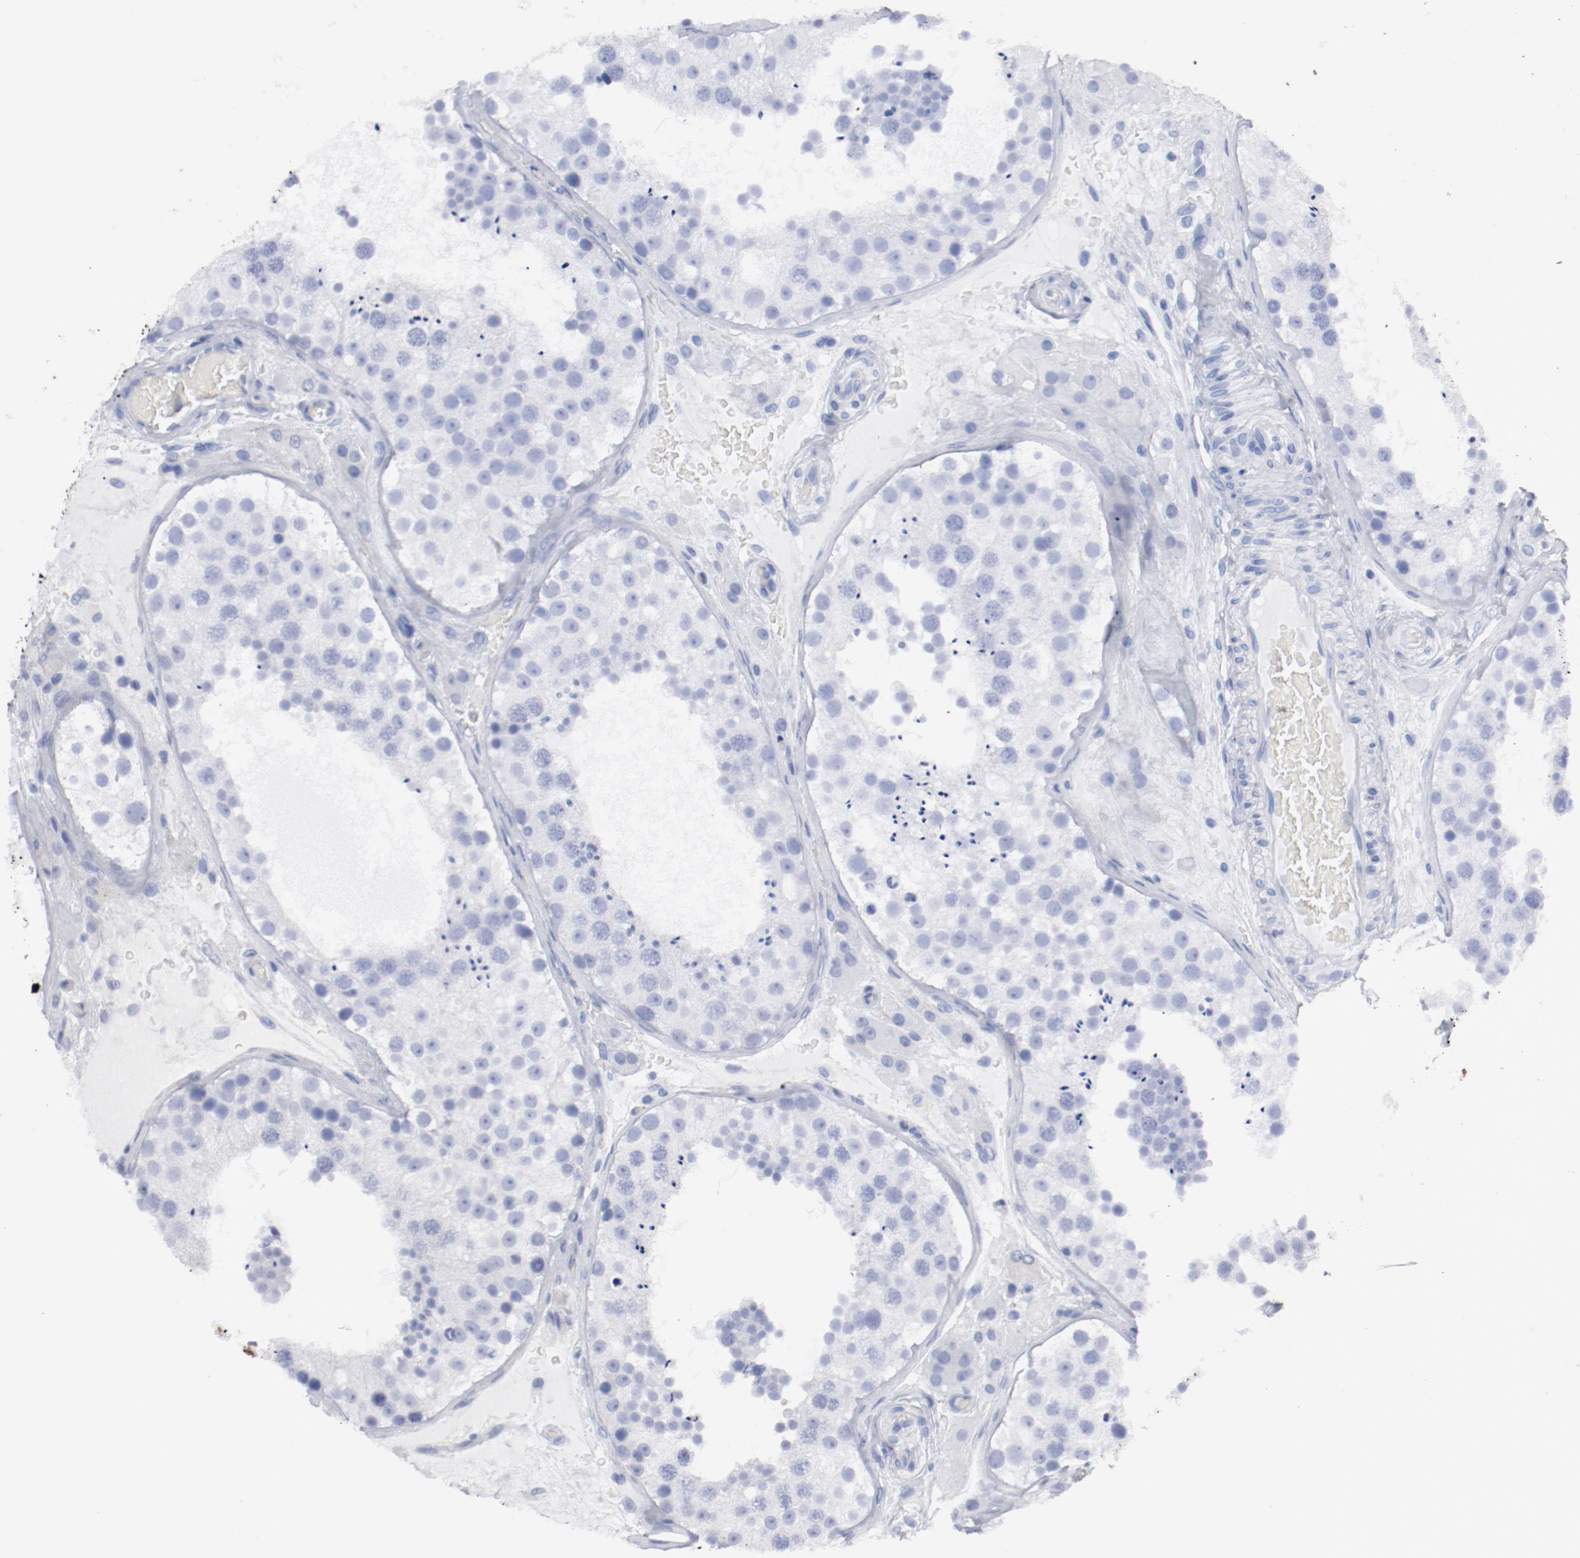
{"staining": {"intensity": "weak", "quantity": "25%-75%", "location": "cytoplasmic/membranous"}, "tissue": "testis", "cell_type": "Cells in seminiferous ducts", "image_type": "normal", "snomed": [{"axis": "morphology", "description": "Normal tissue, NOS"}, {"axis": "topography", "description": "Testis"}], "caption": "Protein staining of normal testis shows weak cytoplasmic/membranous positivity in approximately 25%-75% of cells in seminiferous ducts.", "gene": "TSPAN6", "patient": {"sex": "male", "age": 26}}